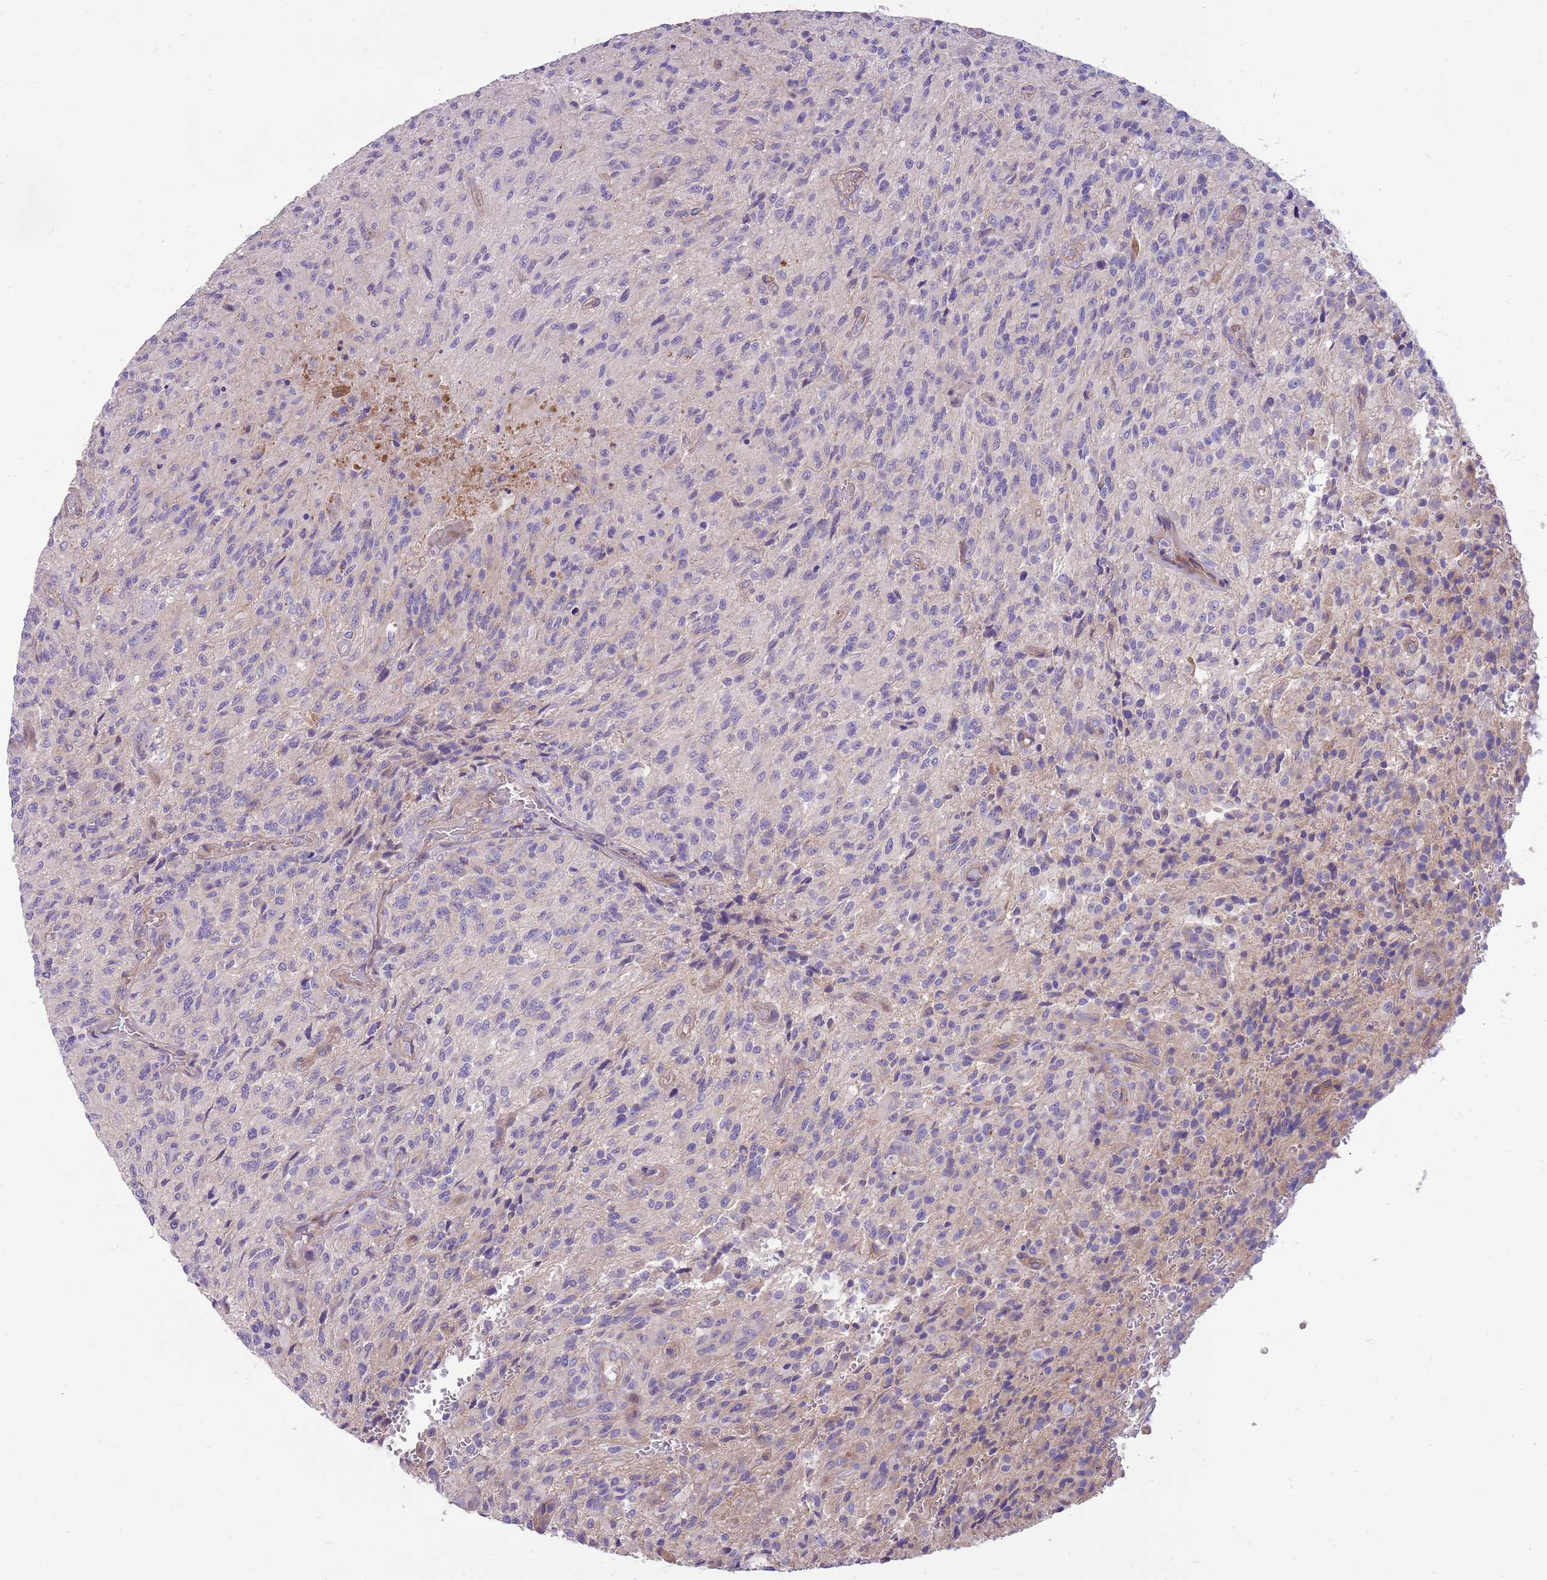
{"staining": {"intensity": "negative", "quantity": "none", "location": "none"}, "tissue": "glioma", "cell_type": "Tumor cells", "image_type": "cancer", "snomed": [{"axis": "morphology", "description": "Normal tissue, NOS"}, {"axis": "morphology", "description": "Glioma, malignant, High grade"}, {"axis": "topography", "description": "Cerebral cortex"}], "caption": "This micrograph is of malignant glioma (high-grade) stained with immunohistochemistry (IHC) to label a protein in brown with the nuclei are counter-stained blue. There is no positivity in tumor cells. (DAB immunohistochemistry (IHC), high magnification).", "gene": "NTN4", "patient": {"sex": "male", "age": 56}}